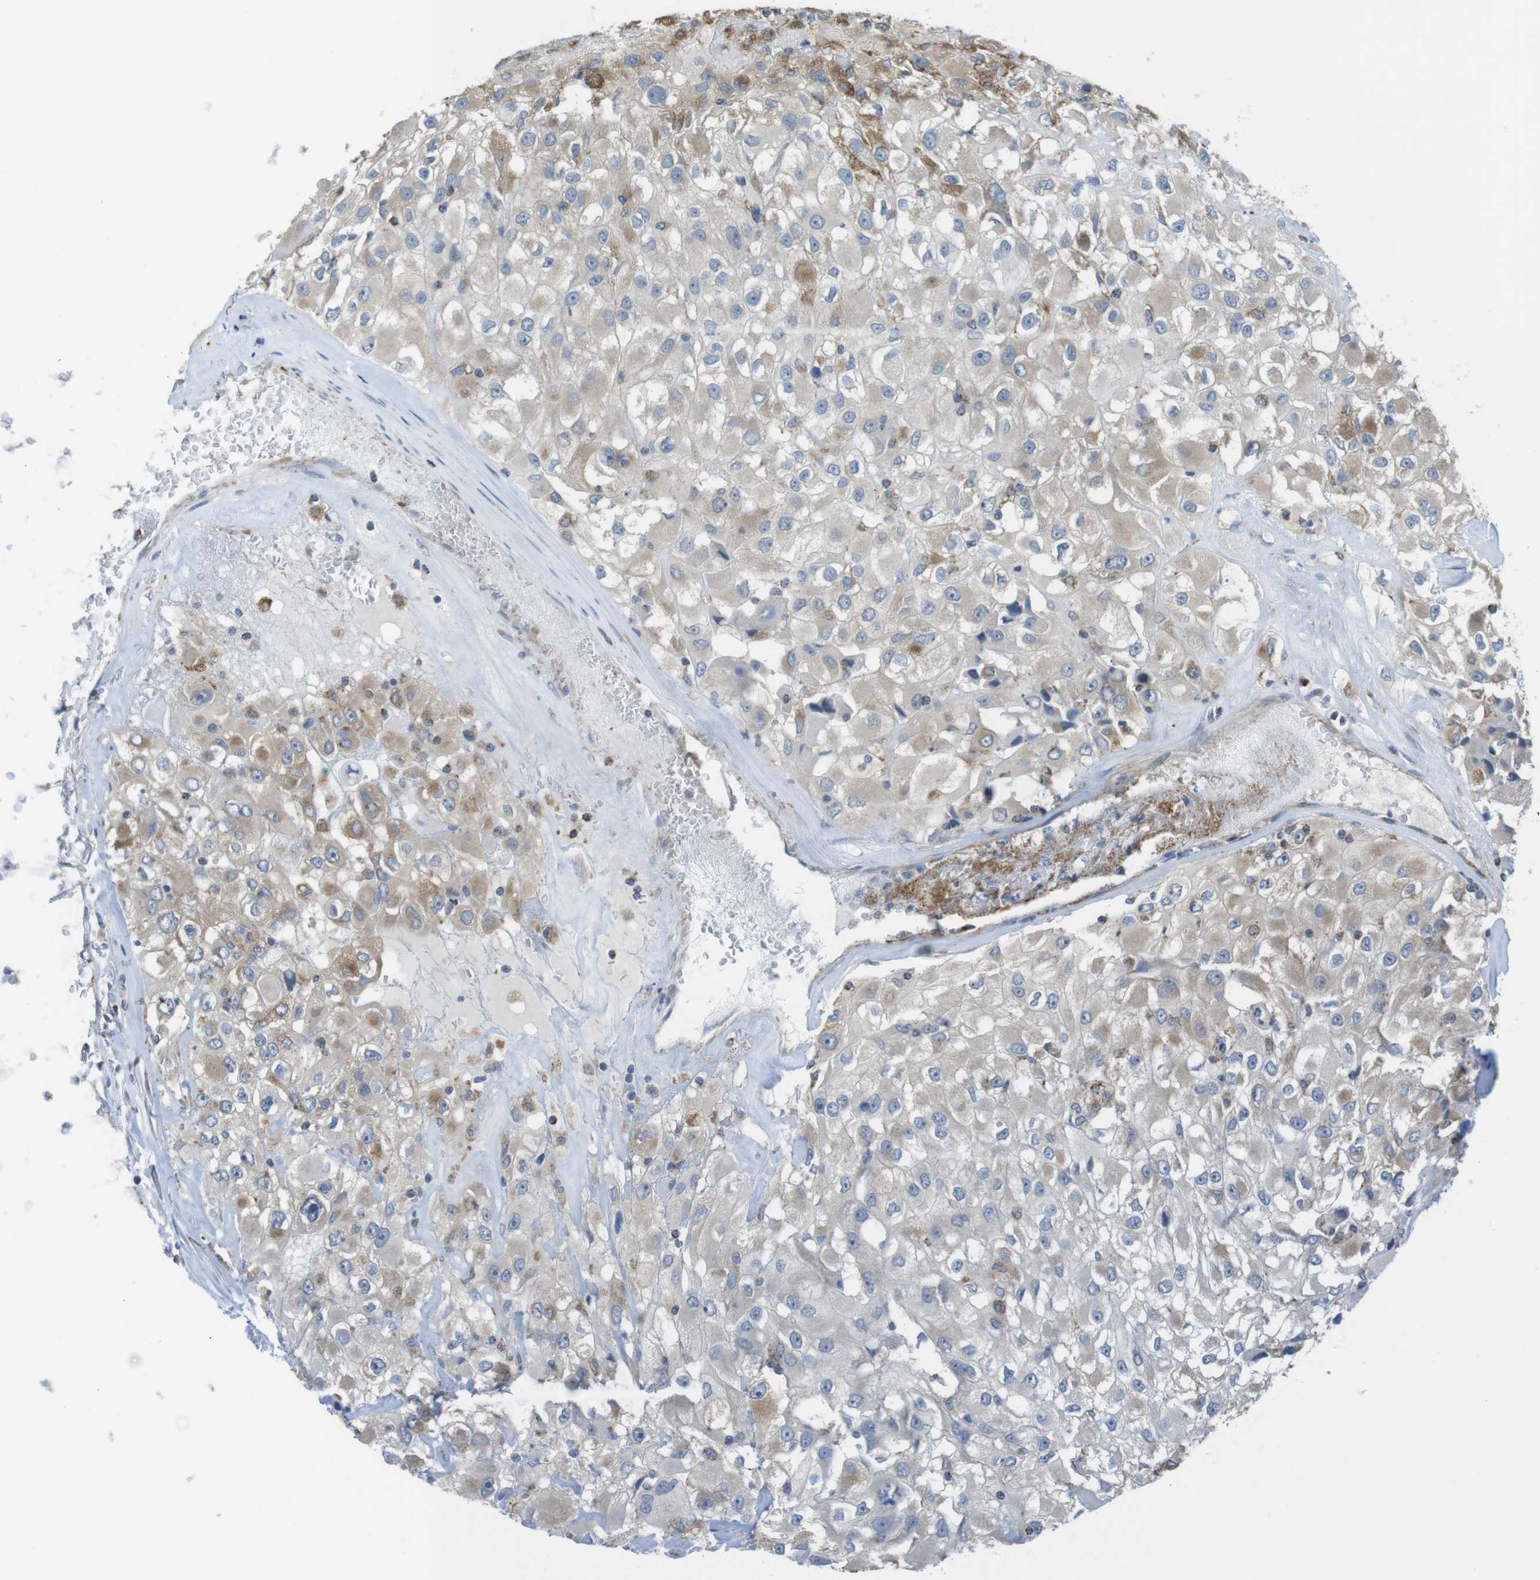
{"staining": {"intensity": "moderate", "quantity": "<25%", "location": "cytoplasmic/membranous"}, "tissue": "renal cancer", "cell_type": "Tumor cells", "image_type": "cancer", "snomed": [{"axis": "morphology", "description": "Adenocarcinoma, NOS"}, {"axis": "topography", "description": "Kidney"}], "caption": "The image displays immunohistochemical staining of renal cancer (adenocarcinoma). There is moderate cytoplasmic/membranous expression is seen in approximately <25% of tumor cells.", "gene": "GRIK2", "patient": {"sex": "female", "age": 52}}